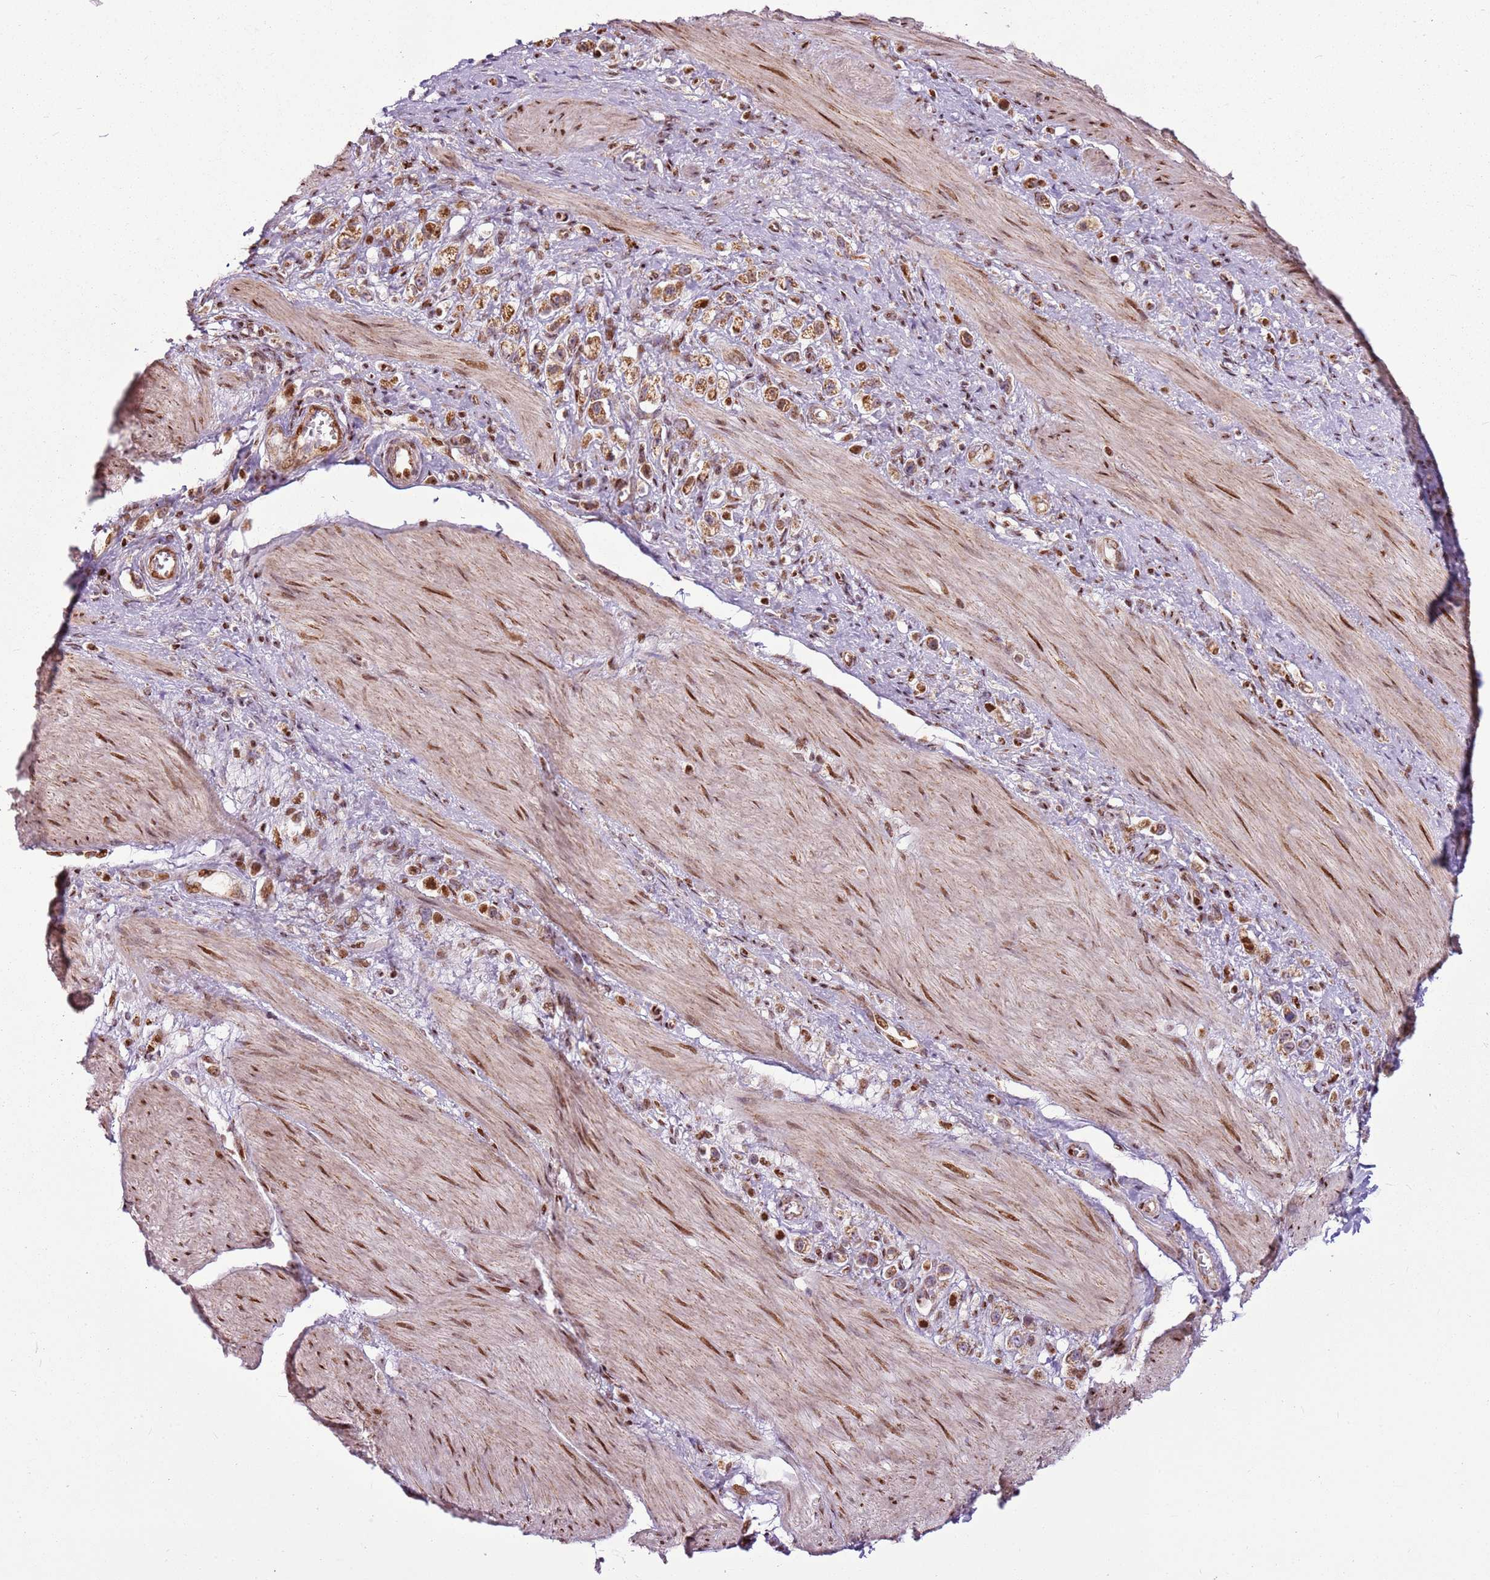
{"staining": {"intensity": "moderate", "quantity": ">75%", "location": "cytoplasmic/membranous,nuclear"}, "tissue": "stomach cancer", "cell_type": "Tumor cells", "image_type": "cancer", "snomed": [{"axis": "morphology", "description": "Adenocarcinoma, NOS"}, {"axis": "topography", "description": "Stomach"}], "caption": "Immunohistochemistry of stomach cancer (adenocarcinoma) exhibits medium levels of moderate cytoplasmic/membranous and nuclear positivity in approximately >75% of tumor cells.", "gene": "PCTP", "patient": {"sex": "female", "age": 65}}